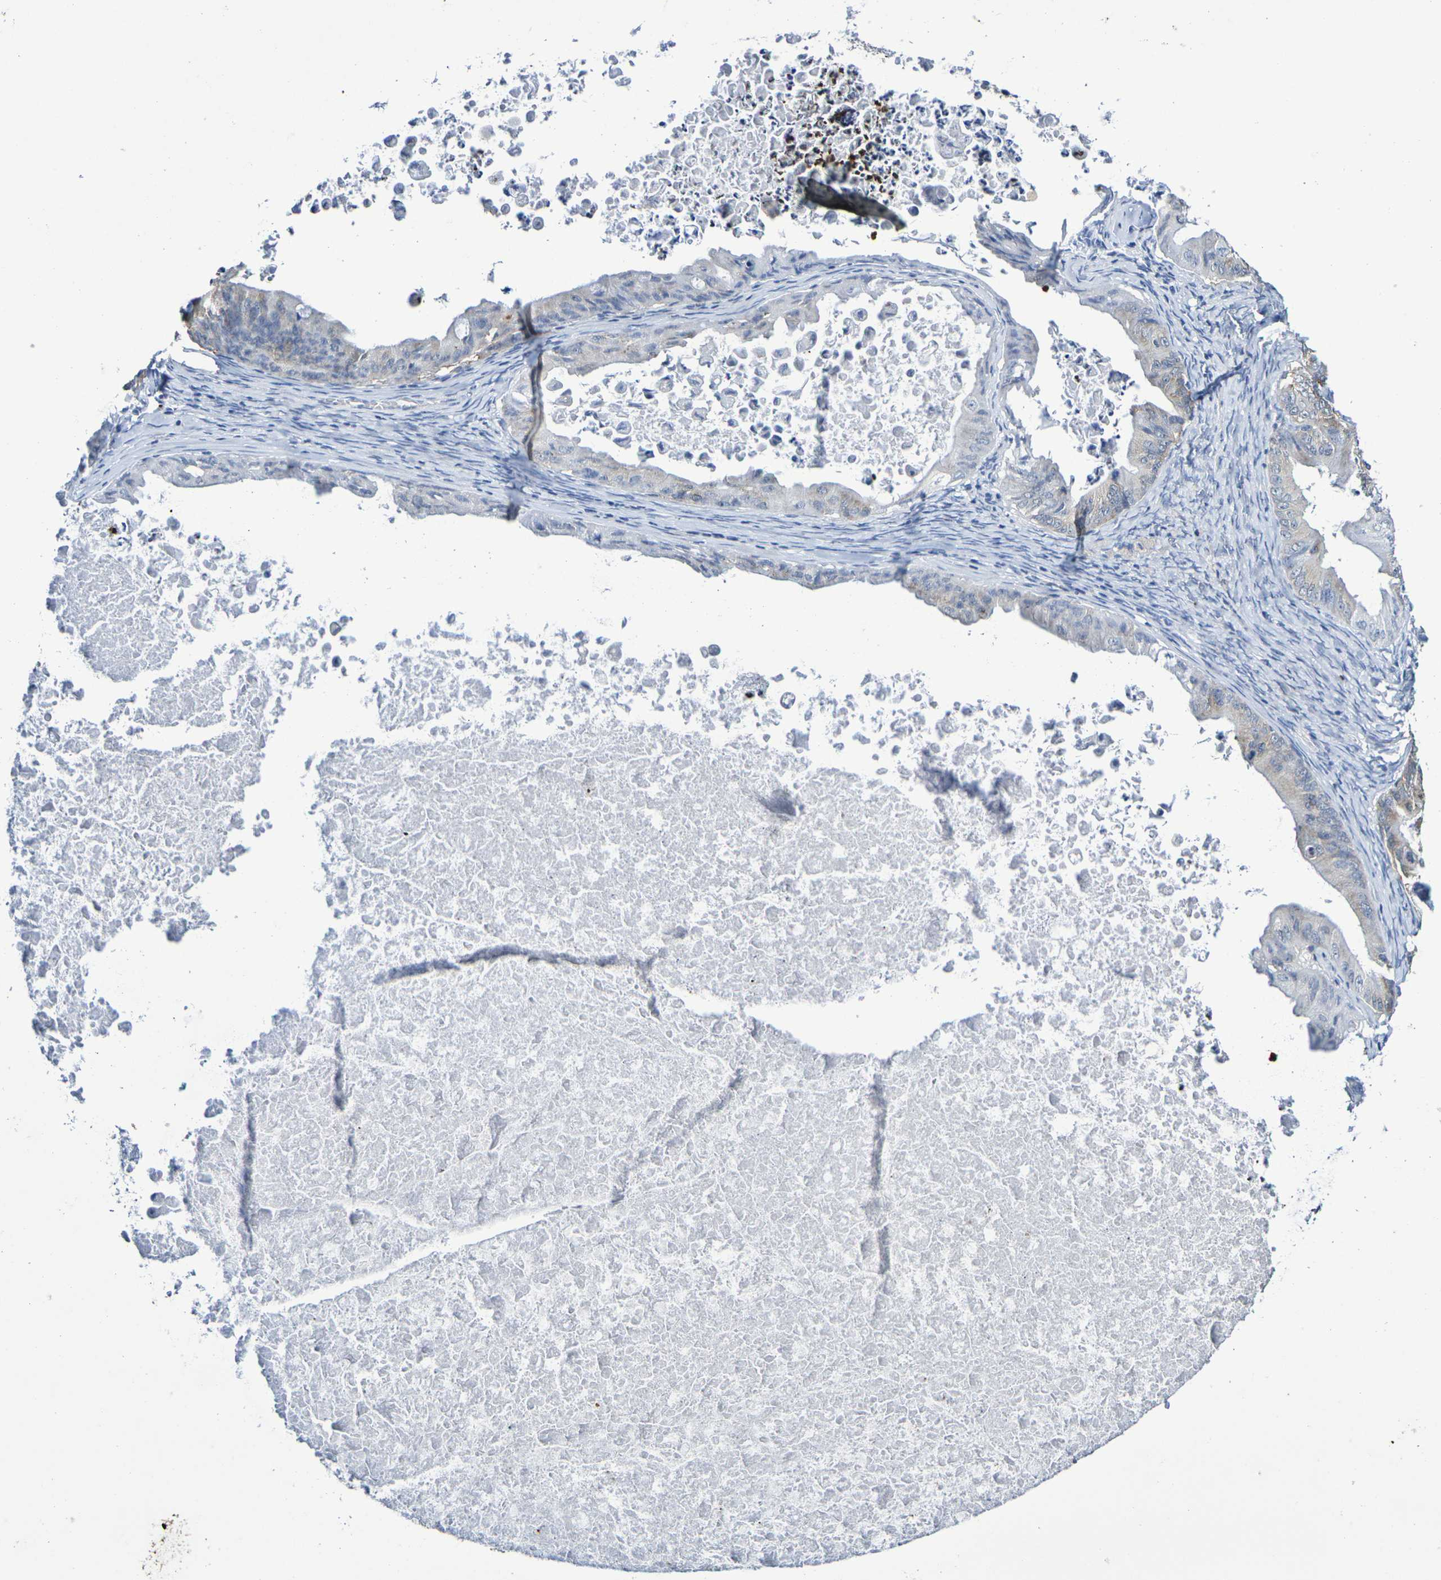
{"staining": {"intensity": "weak", "quantity": ">75%", "location": "cytoplasmic/membranous"}, "tissue": "ovarian cancer", "cell_type": "Tumor cells", "image_type": "cancer", "snomed": [{"axis": "morphology", "description": "Cystadenocarcinoma, mucinous, NOS"}, {"axis": "topography", "description": "Ovary"}], "caption": "Brown immunohistochemical staining in mucinous cystadenocarcinoma (ovarian) shows weak cytoplasmic/membranous positivity in about >75% of tumor cells. (IHC, brightfield microscopy, high magnification).", "gene": "CHRNB1", "patient": {"sex": "female", "age": 37}}